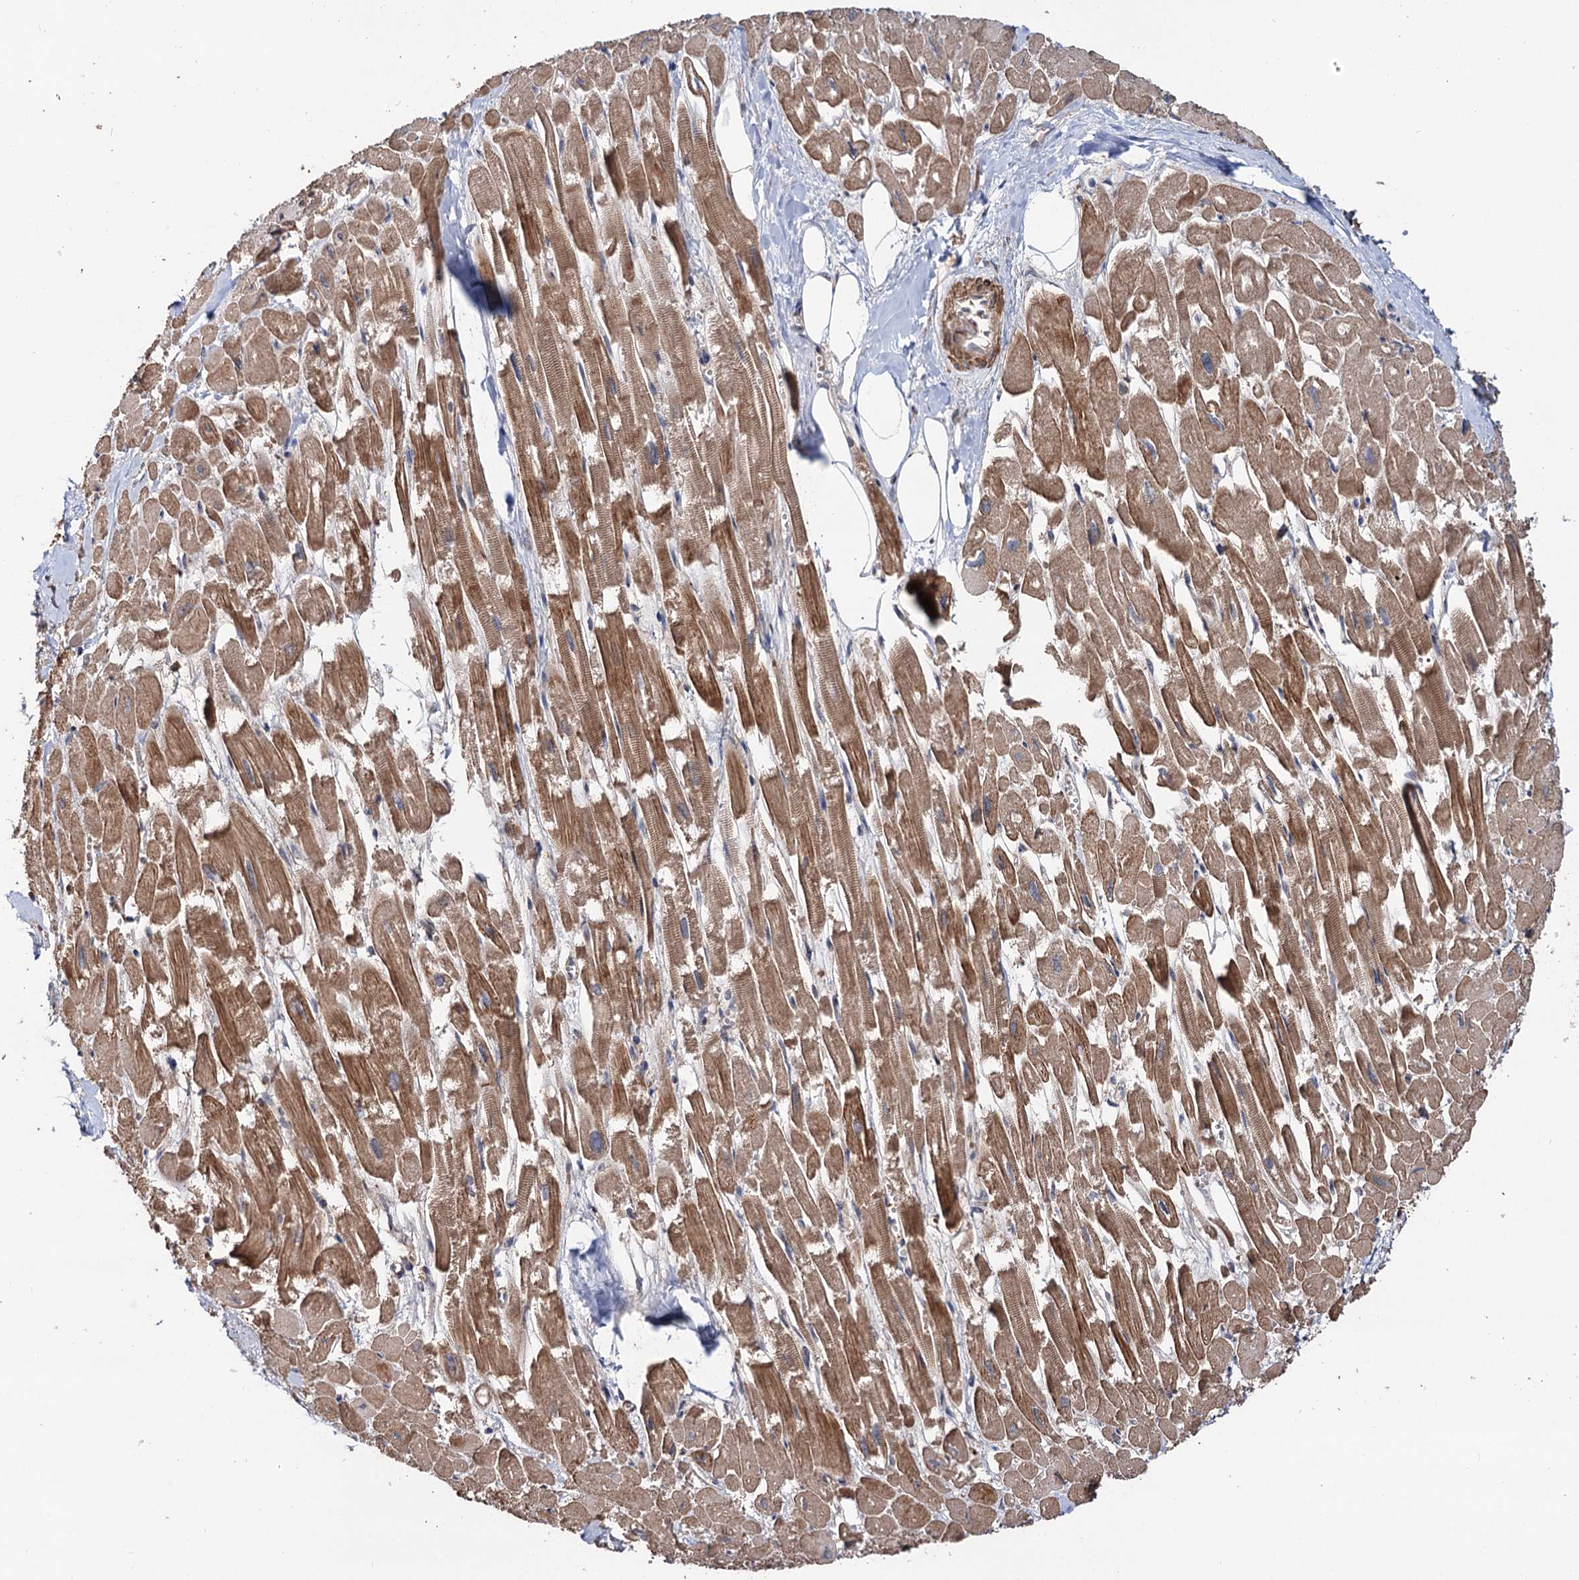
{"staining": {"intensity": "moderate", "quantity": ">75%", "location": "cytoplasmic/membranous"}, "tissue": "heart muscle", "cell_type": "Cardiomyocytes", "image_type": "normal", "snomed": [{"axis": "morphology", "description": "Normal tissue, NOS"}, {"axis": "topography", "description": "Heart"}], "caption": "High-power microscopy captured an immunohistochemistry photomicrograph of unremarkable heart muscle, revealing moderate cytoplasmic/membranous positivity in approximately >75% of cardiomyocytes. (Brightfield microscopy of DAB IHC at high magnification).", "gene": "GRIP1", "patient": {"sex": "male", "age": 54}}